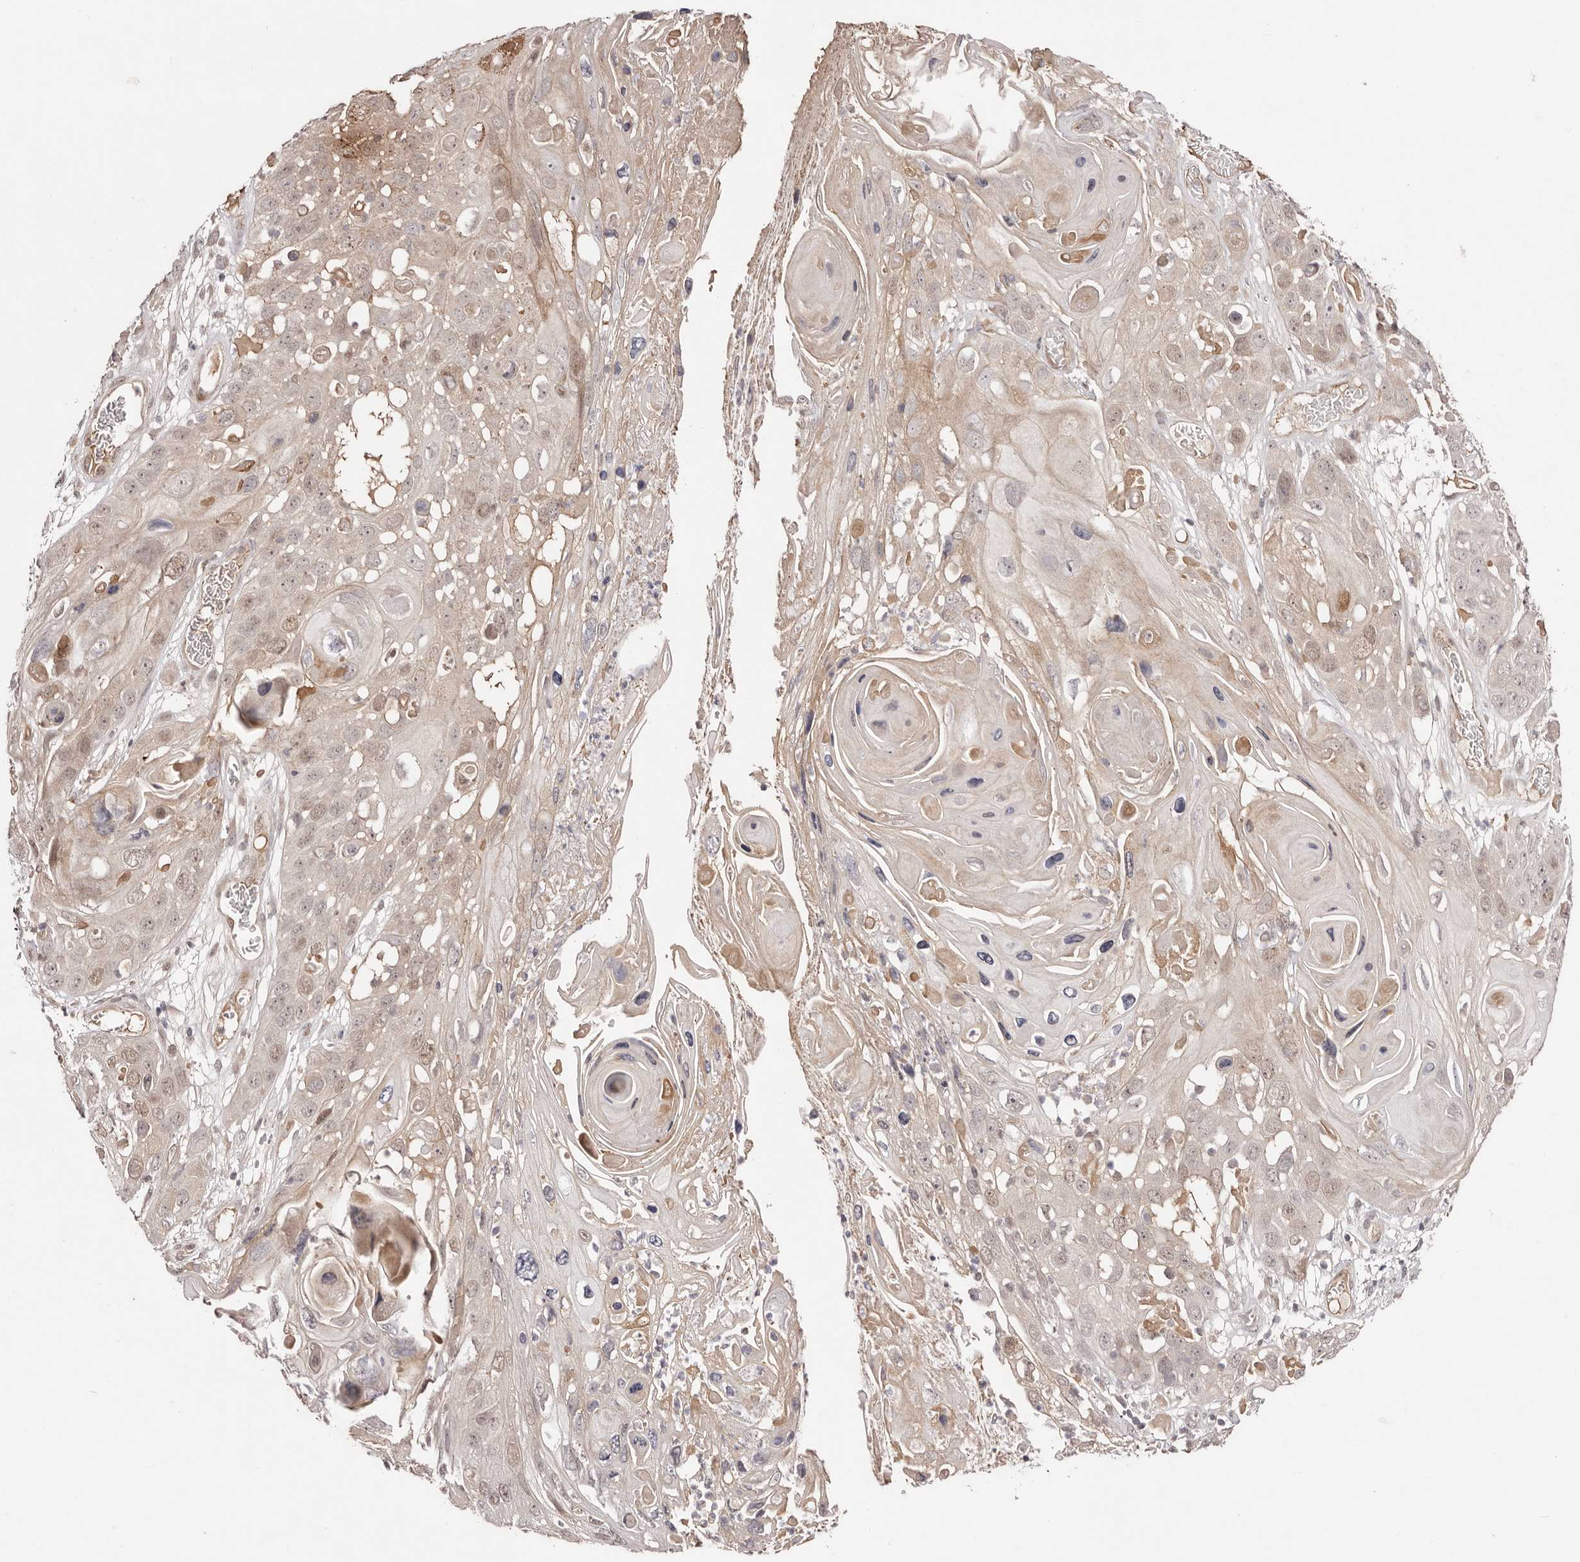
{"staining": {"intensity": "weak", "quantity": ">75%", "location": "nuclear"}, "tissue": "skin cancer", "cell_type": "Tumor cells", "image_type": "cancer", "snomed": [{"axis": "morphology", "description": "Squamous cell carcinoma, NOS"}, {"axis": "topography", "description": "Skin"}], "caption": "Protein expression by immunohistochemistry (IHC) displays weak nuclear staining in about >75% of tumor cells in skin cancer (squamous cell carcinoma).", "gene": "EGR3", "patient": {"sex": "male", "age": 55}}